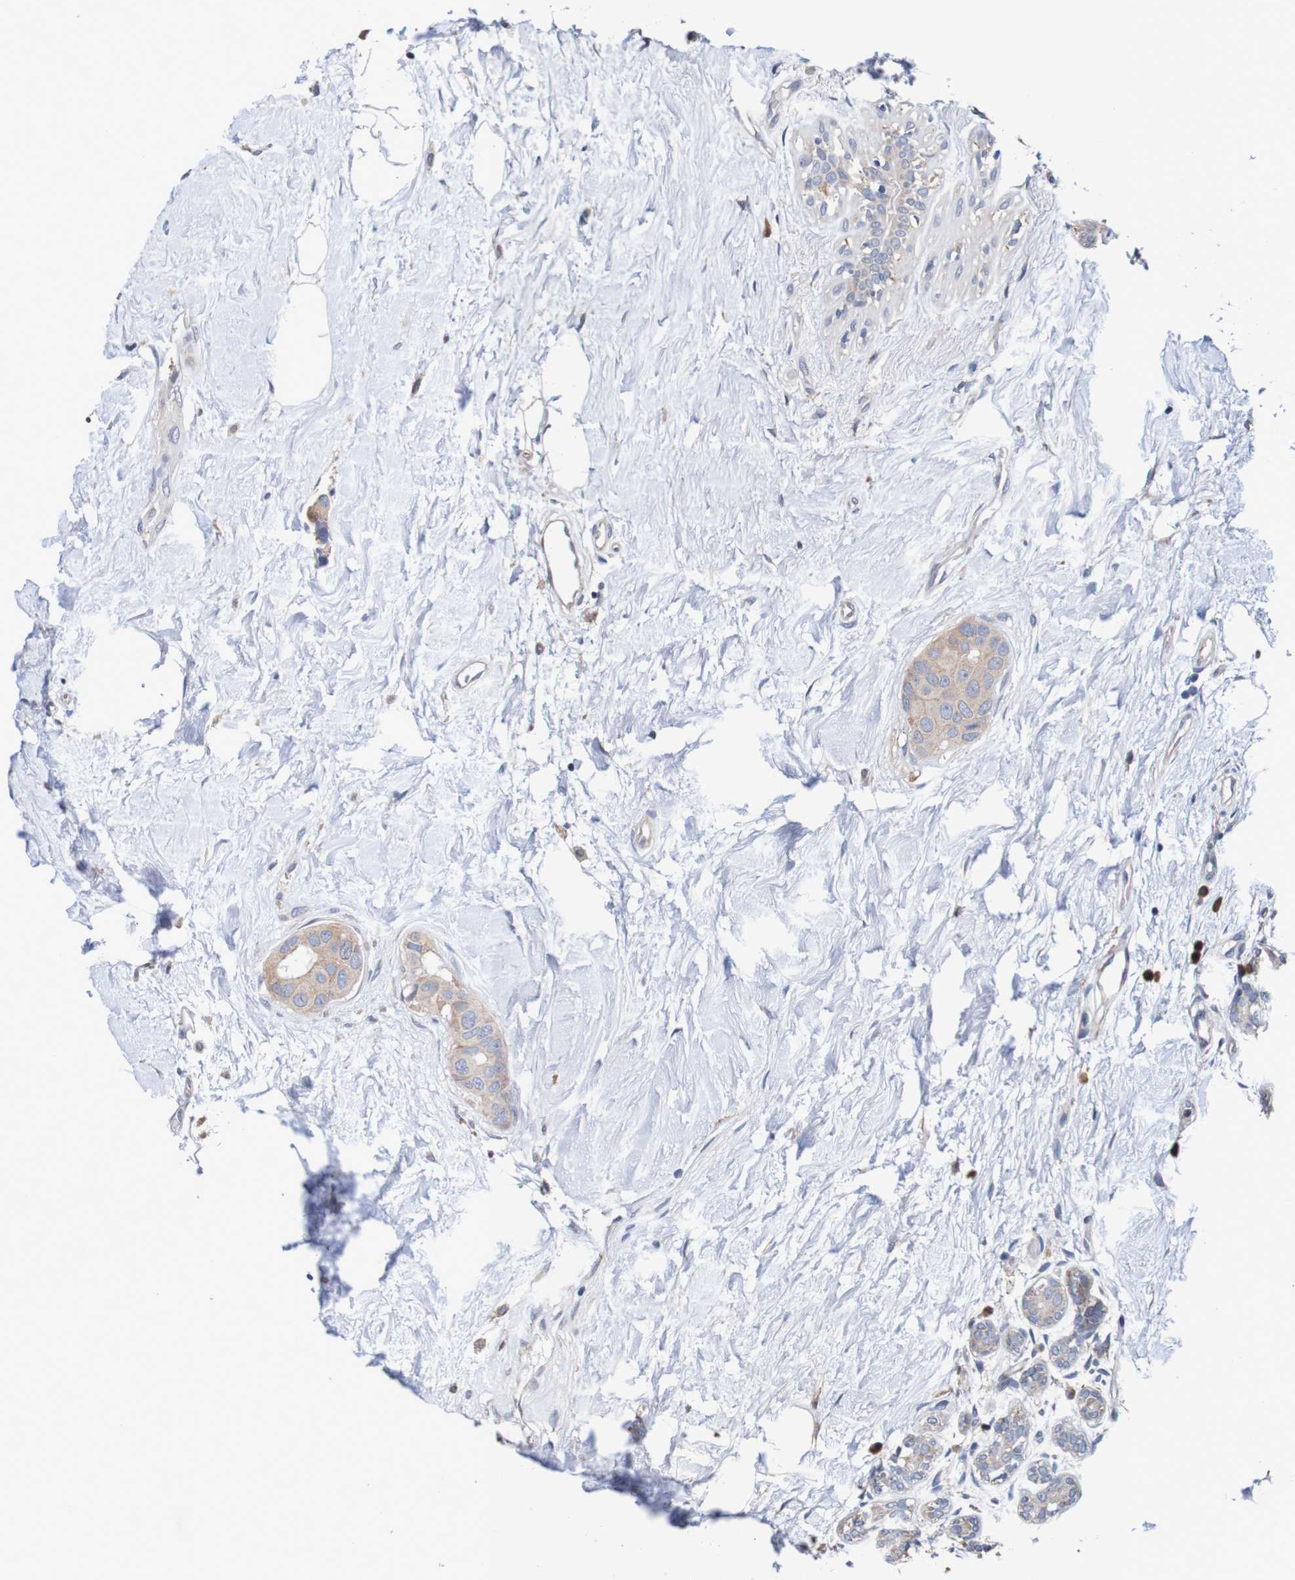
{"staining": {"intensity": "weak", "quantity": ">75%", "location": "cytoplasmic/membranous"}, "tissue": "breast cancer", "cell_type": "Tumor cells", "image_type": "cancer", "snomed": [{"axis": "morphology", "description": "Normal tissue, NOS"}, {"axis": "morphology", "description": "Duct carcinoma"}, {"axis": "topography", "description": "Breast"}], "caption": "Weak cytoplasmic/membranous staining is appreciated in about >75% of tumor cells in breast cancer (infiltrating ductal carcinoma).", "gene": "FIBP", "patient": {"sex": "female", "age": 39}}